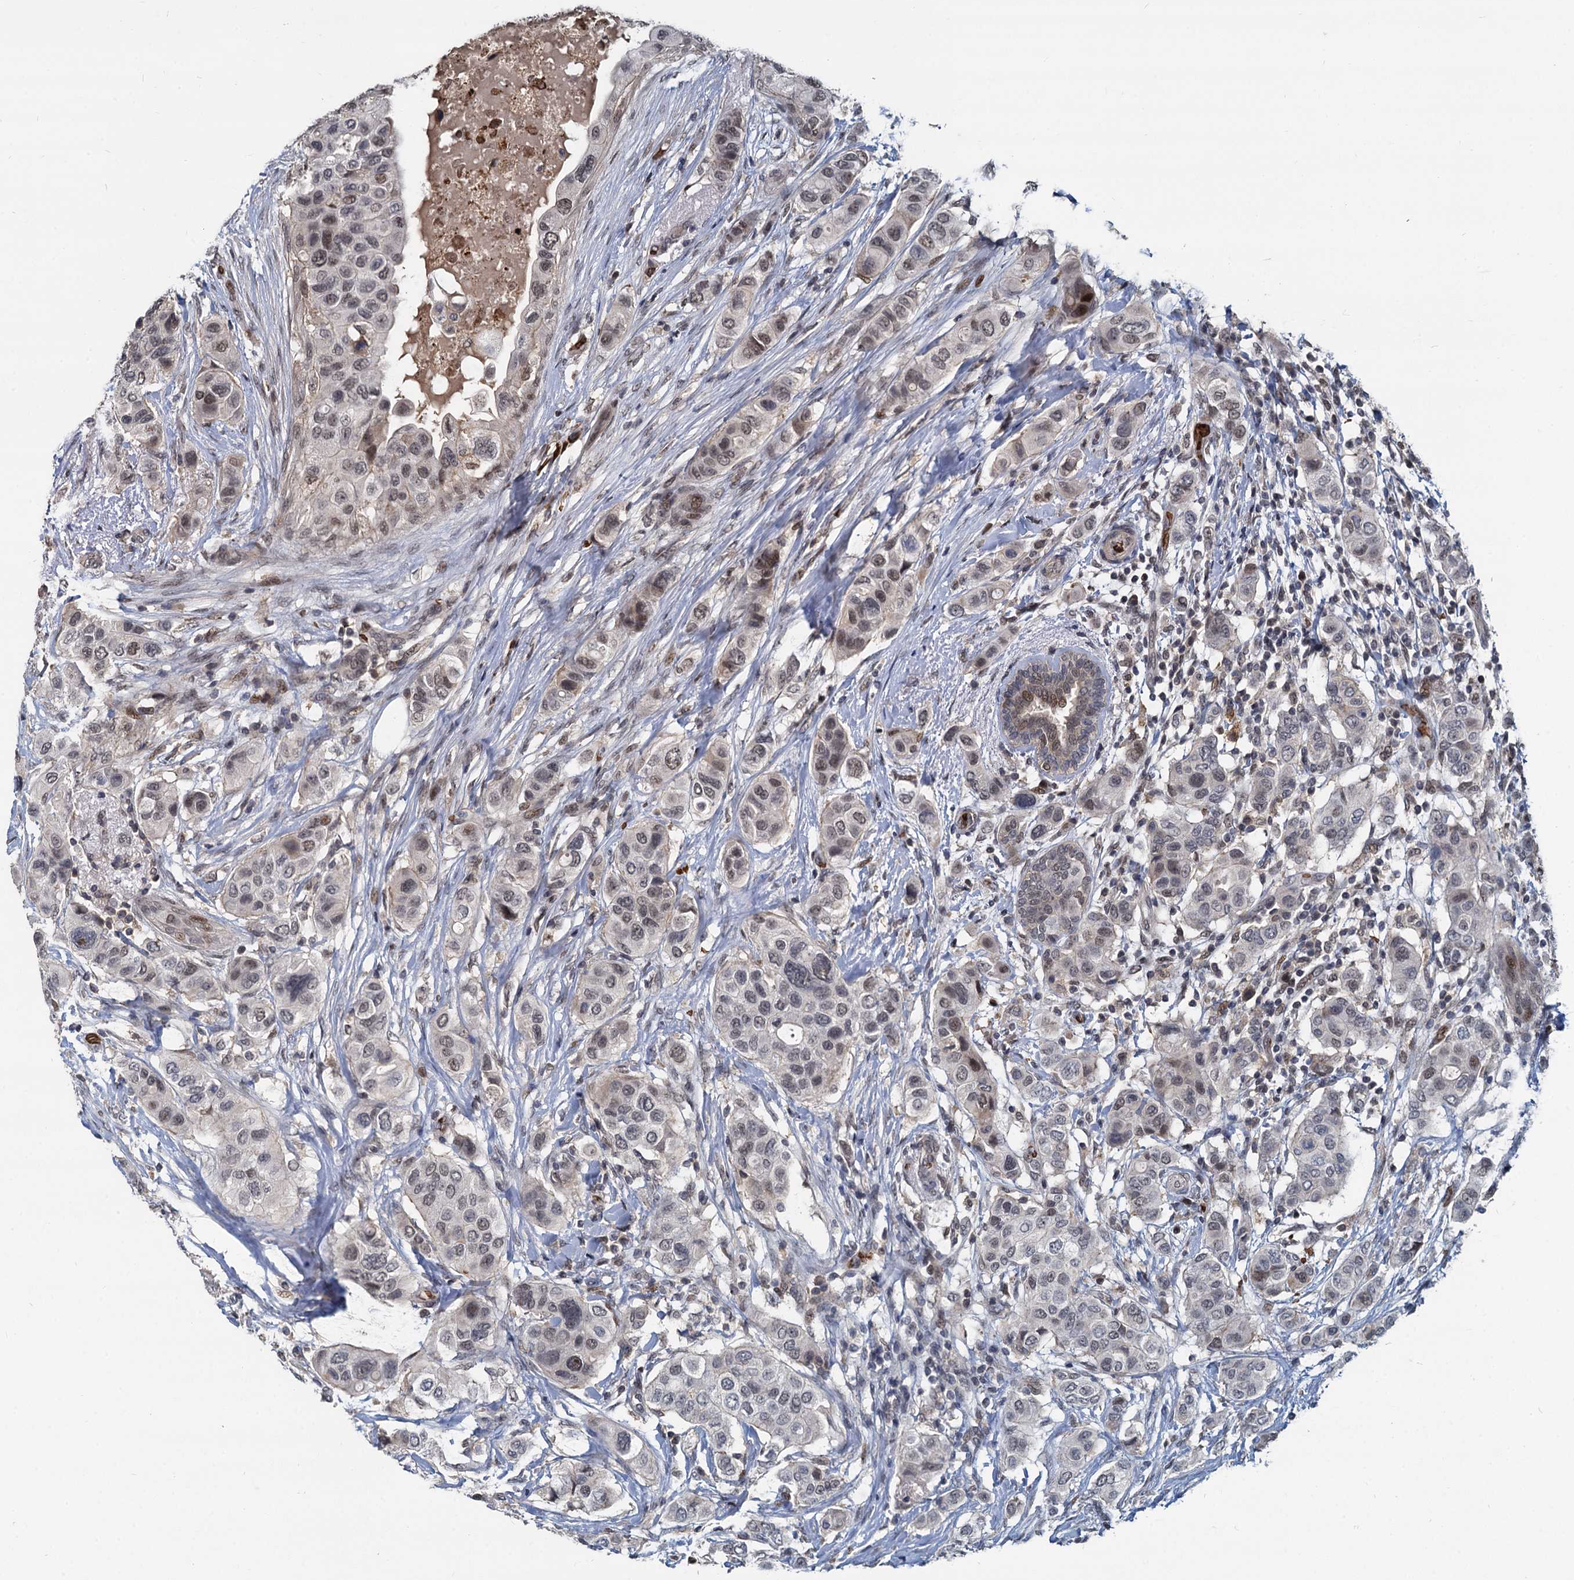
{"staining": {"intensity": "moderate", "quantity": "25%-75%", "location": "nuclear"}, "tissue": "breast cancer", "cell_type": "Tumor cells", "image_type": "cancer", "snomed": [{"axis": "morphology", "description": "Lobular carcinoma"}, {"axis": "topography", "description": "Breast"}], "caption": "A brown stain labels moderate nuclear positivity of a protein in breast lobular carcinoma tumor cells. (DAB IHC with brightfield microscopy, high magnification).", "gene": "FANCI", "patient": {"sex": "female", "age": 51}}